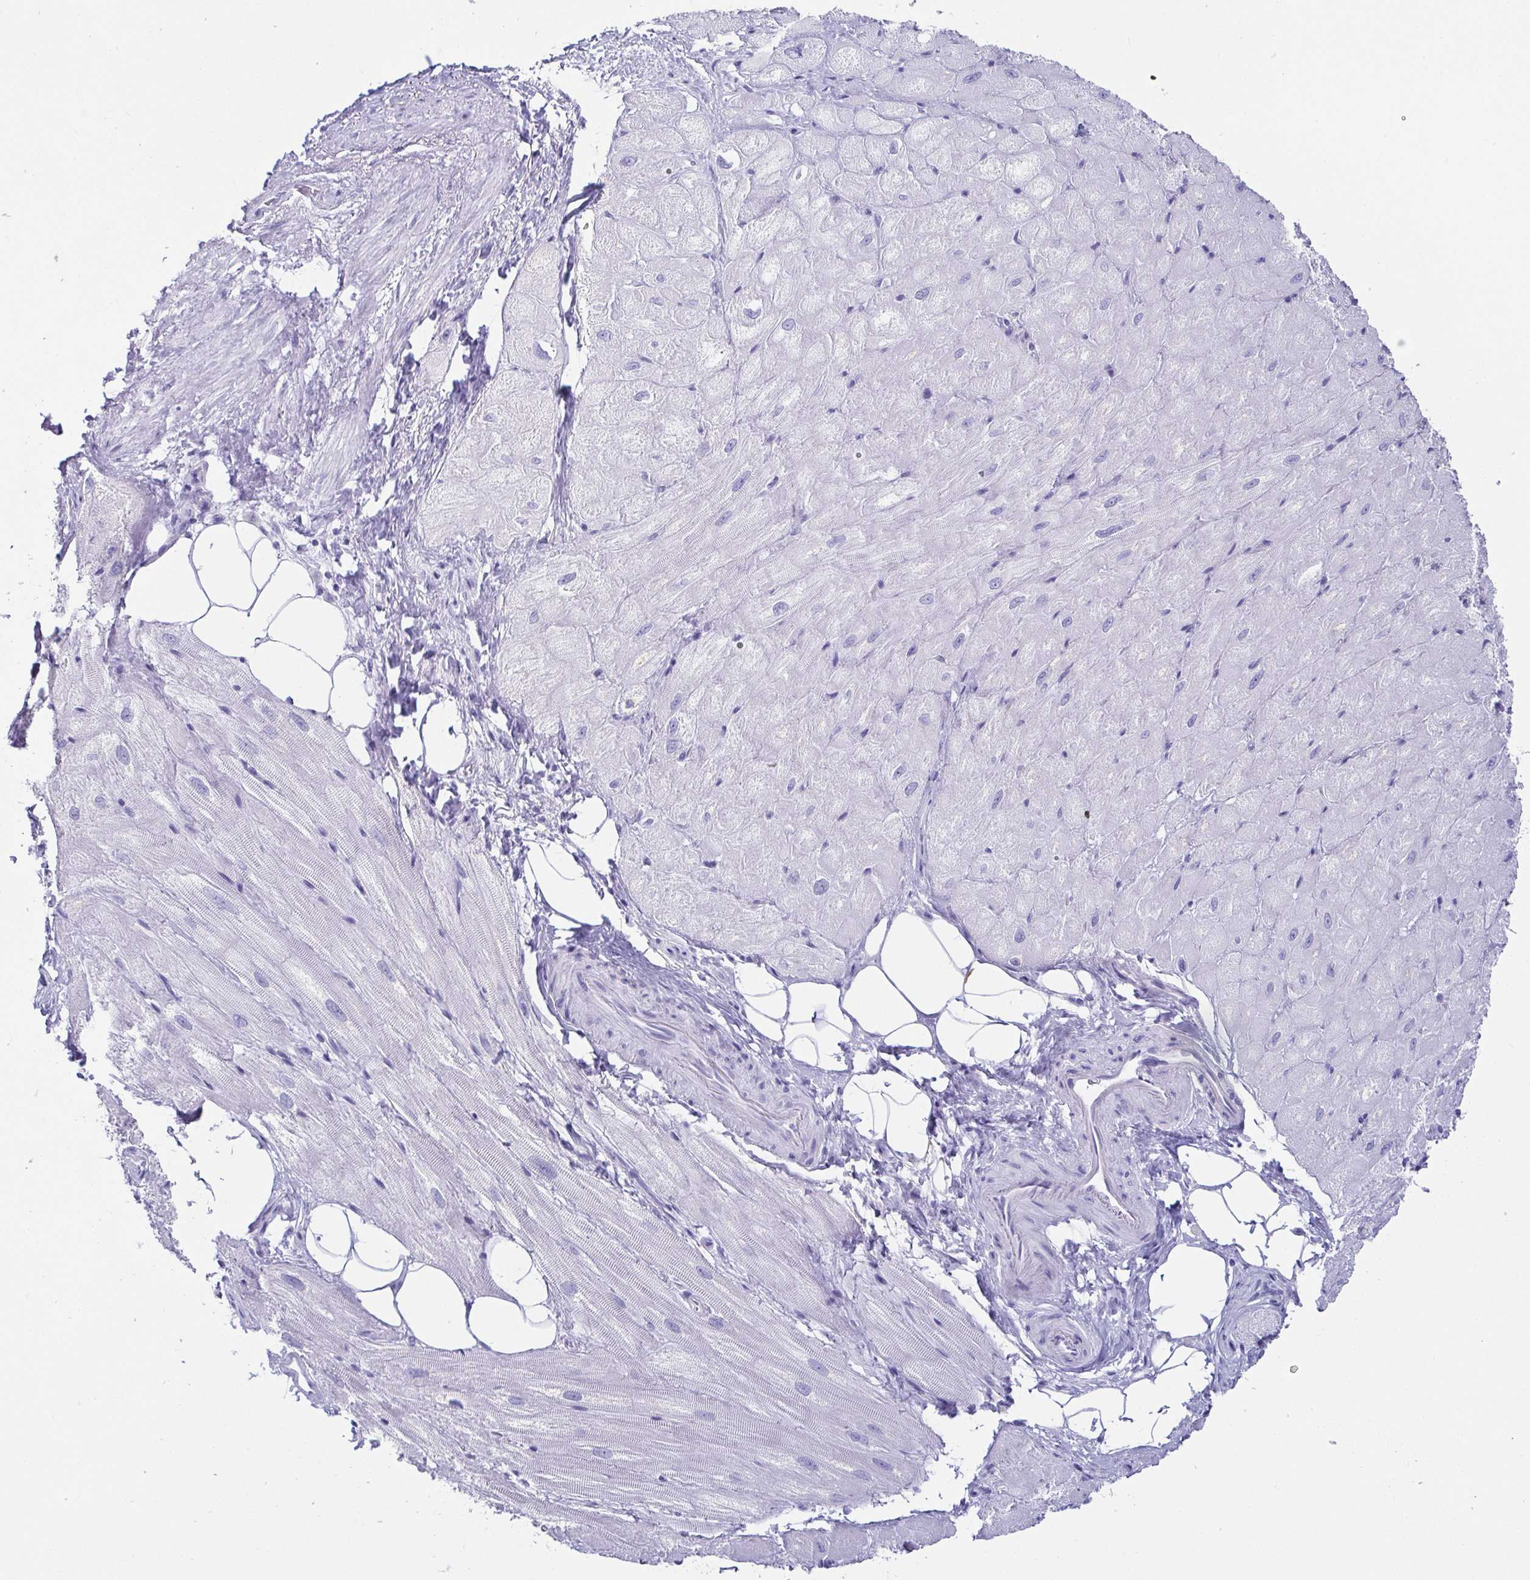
{"staining": {"intensity": "weak", "quantity": "<25%", "location": "cytoplasmic/membranous"}, "tissue": "heart muscle", "cell_type": "Cardiomyocytes", "image_type": "normal", "snomed": [{"axis": "morphology", "description": "Normal tissue, NOS"}, {"axis": "topography", "description": "Heart"}], "caption": "An IHC photomicrograph of unremarkable heart muscle is shown. There is no staining in cardiomyocytes of heart muscle. (Immunohistochemistry (ihc), brightfield microscopy, high magnification).", "gene": "CD164L2", "patient": {"sex": "male", "age": 62}}